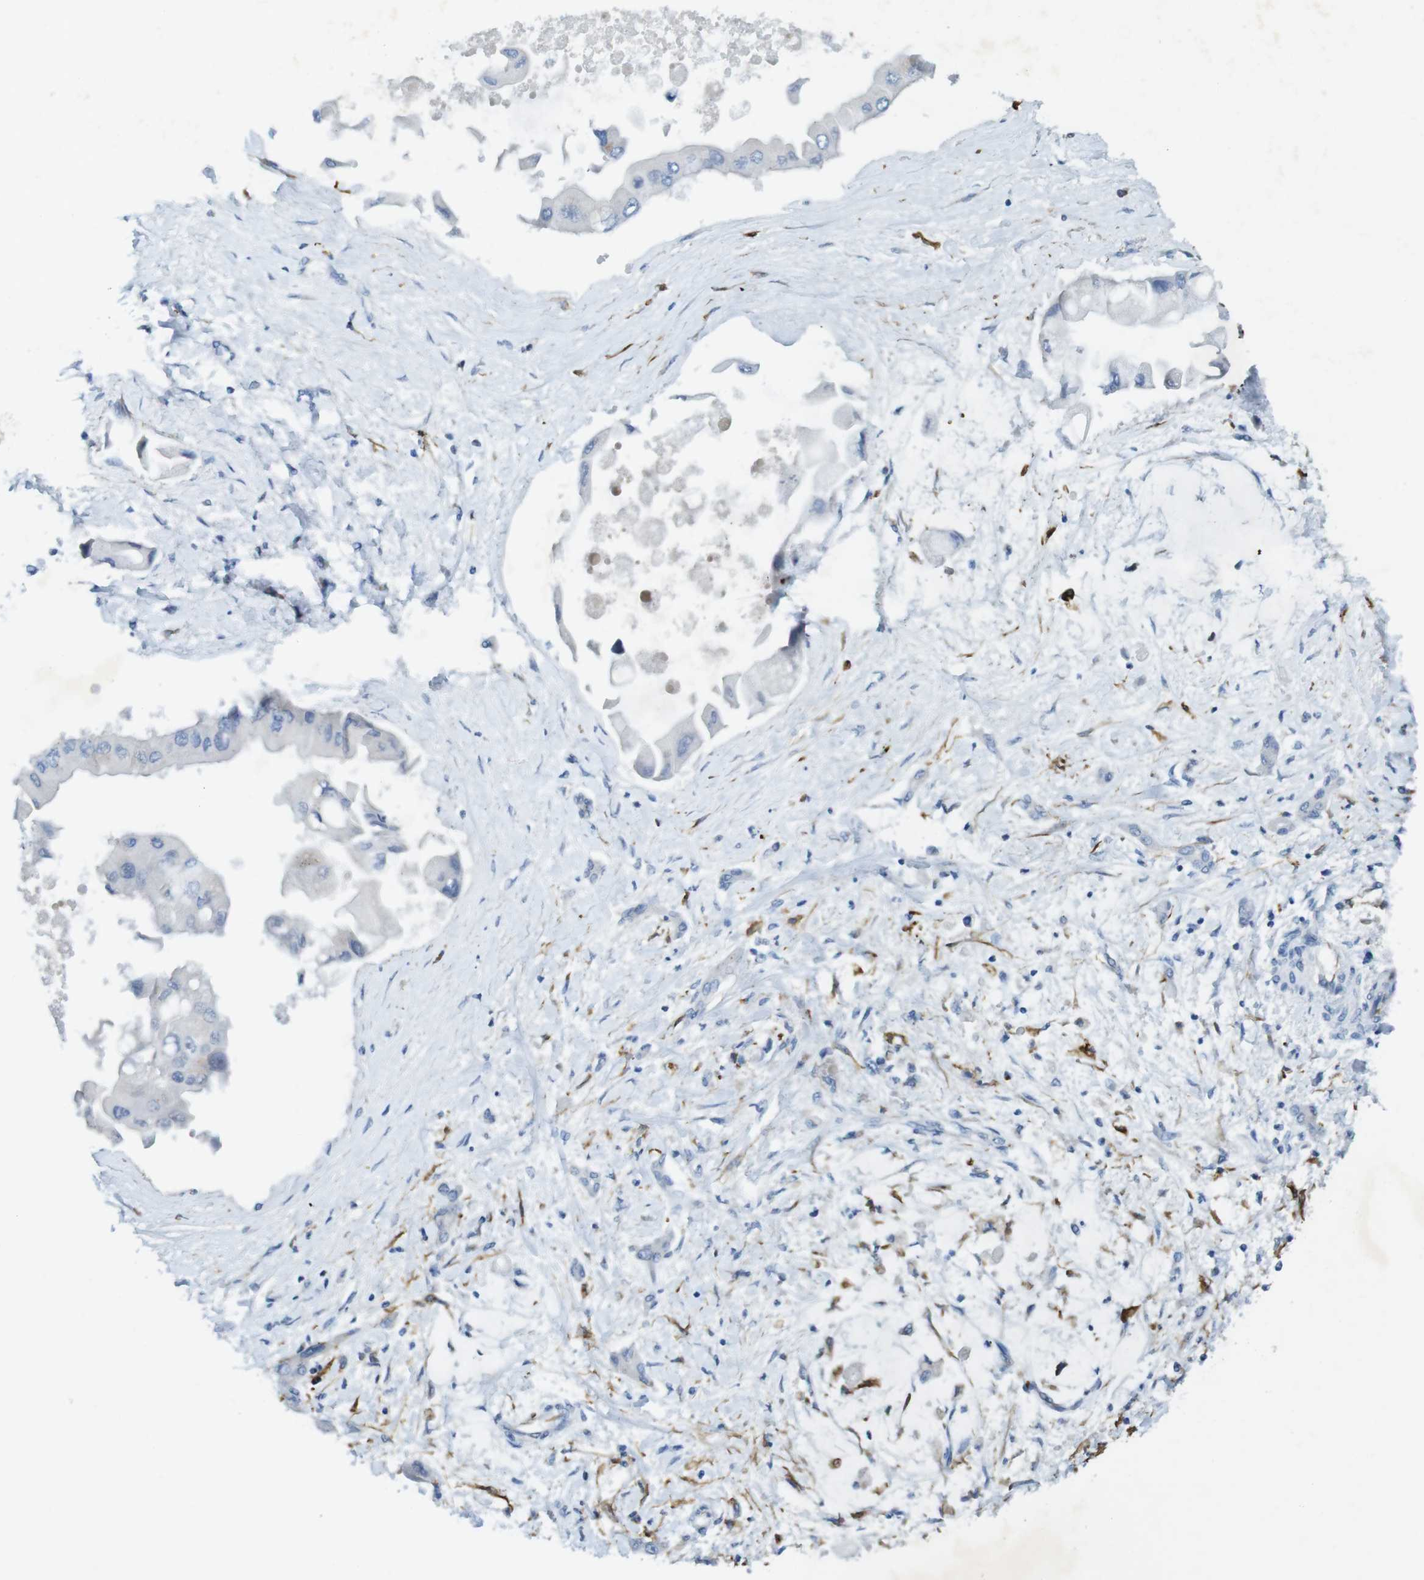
{"staining": {"intensity": "negative", "quantity": "none", "location": "none"}, "tissue": "liver cancer", "cell_type": "Tumor cells", "image_type": "cancer", "snomed": [{"axis": "morphology", "description": "Cholangiocarcinoma"}, {"axis": "topography", "description": "Liver"}], "caption": "High power microscopy histopathology image of an IHC photomicrograph of liver cholangiocarcinoma, revealing no significant staining in tumor cells.", "gene": "CD320", "patient": {"sex": "male", "age": 50}}